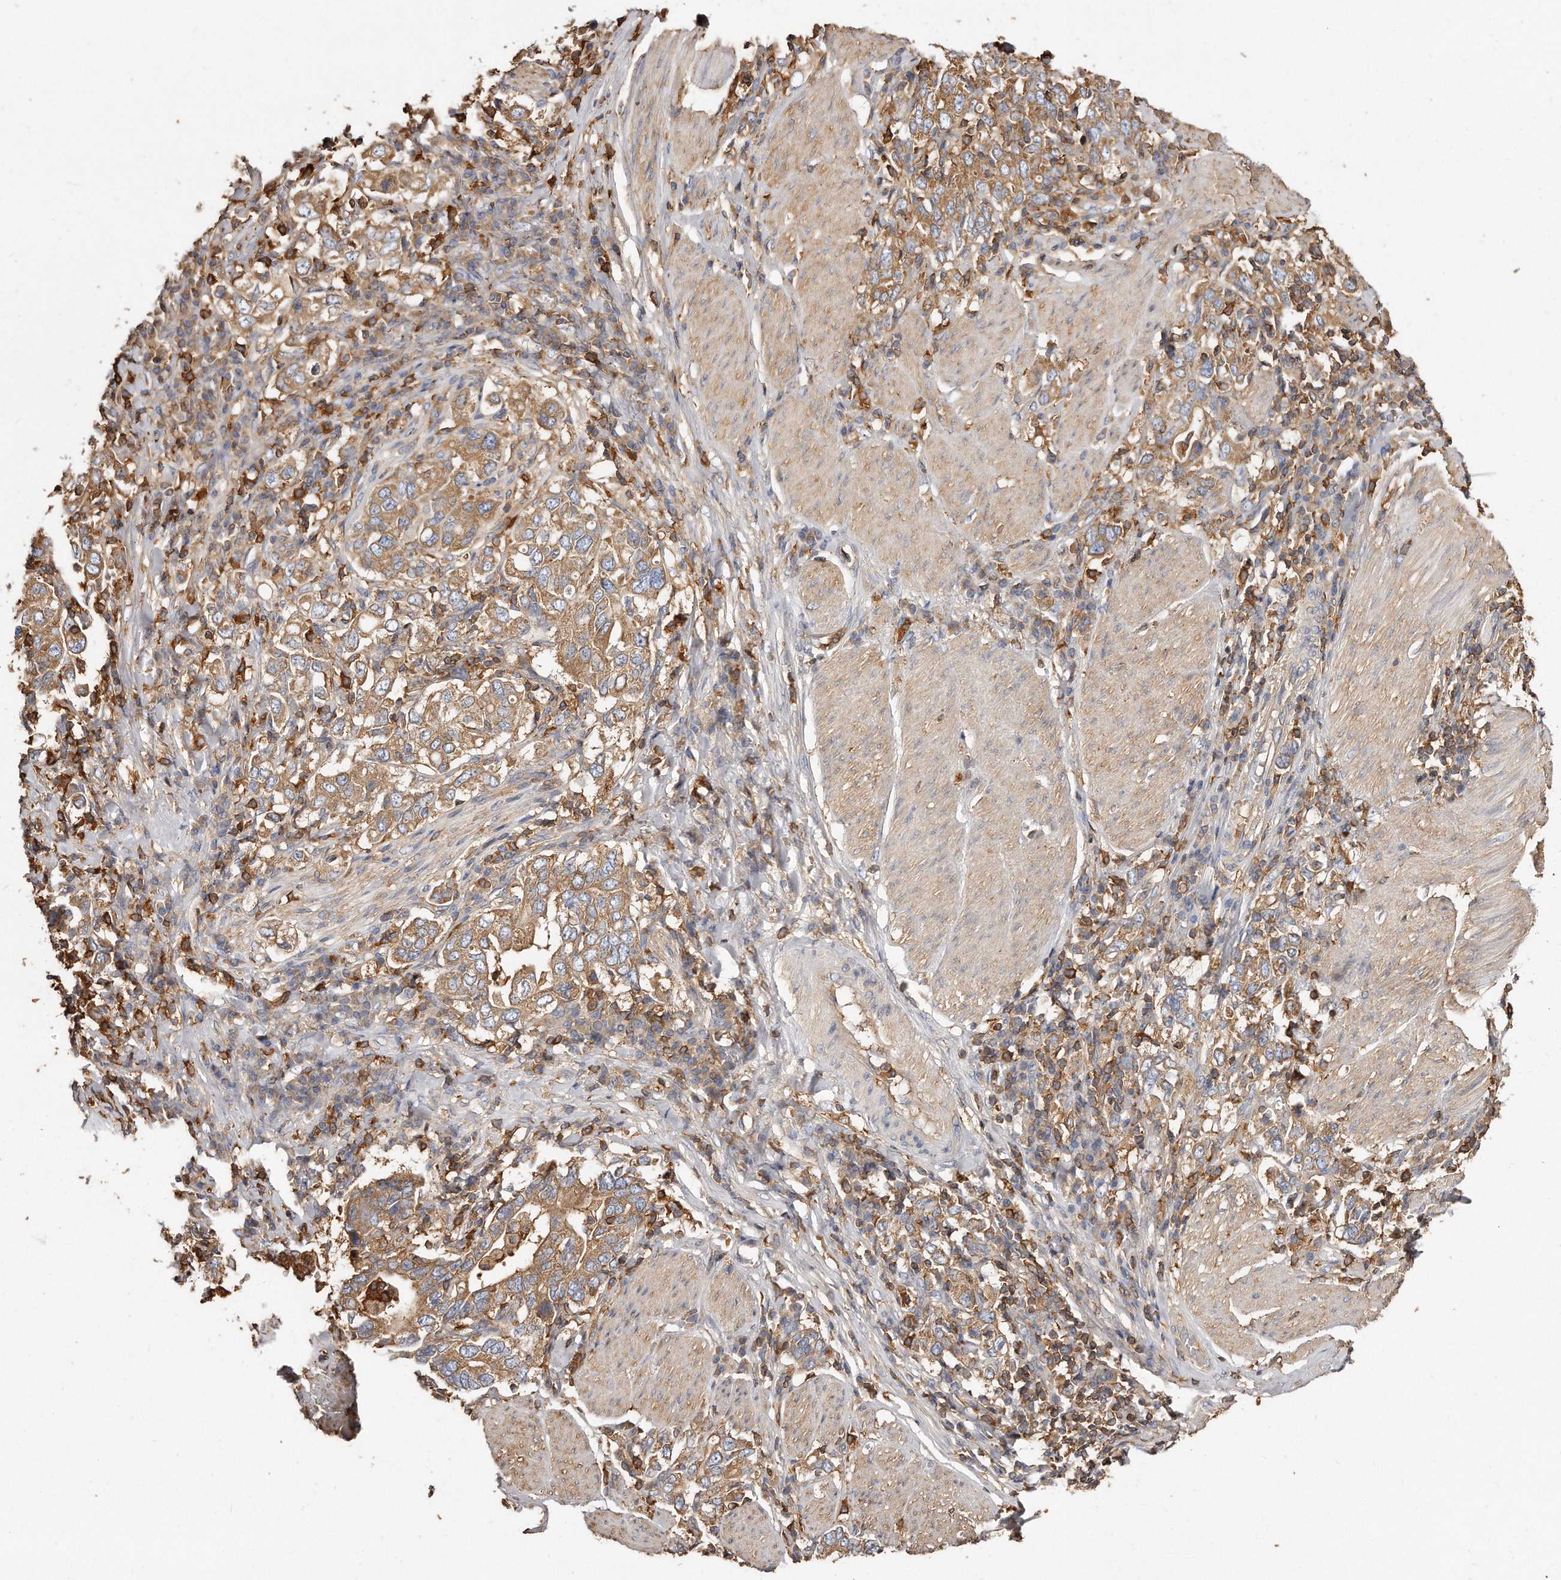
{"staining": {"intensity": "moderate", "quantity": ">75%", "location": "cytoplasmic/membranous"}, "tissue": "stomach cancer", "cell_type": "Tumor cells", "image_type": "cancer", "snomed": [{"axis": "morphology", "description": "Adenocarcinoma, NOS"}, {"axis": "topography", "description": "Stomach, upper"}], "caption": "Moderate cytoplasmic/membranous positivity is present in about >75% of tumor cells in stomach cancer.", "gene": "CAP1", "patient": {"sex": "male", "age": 62}}